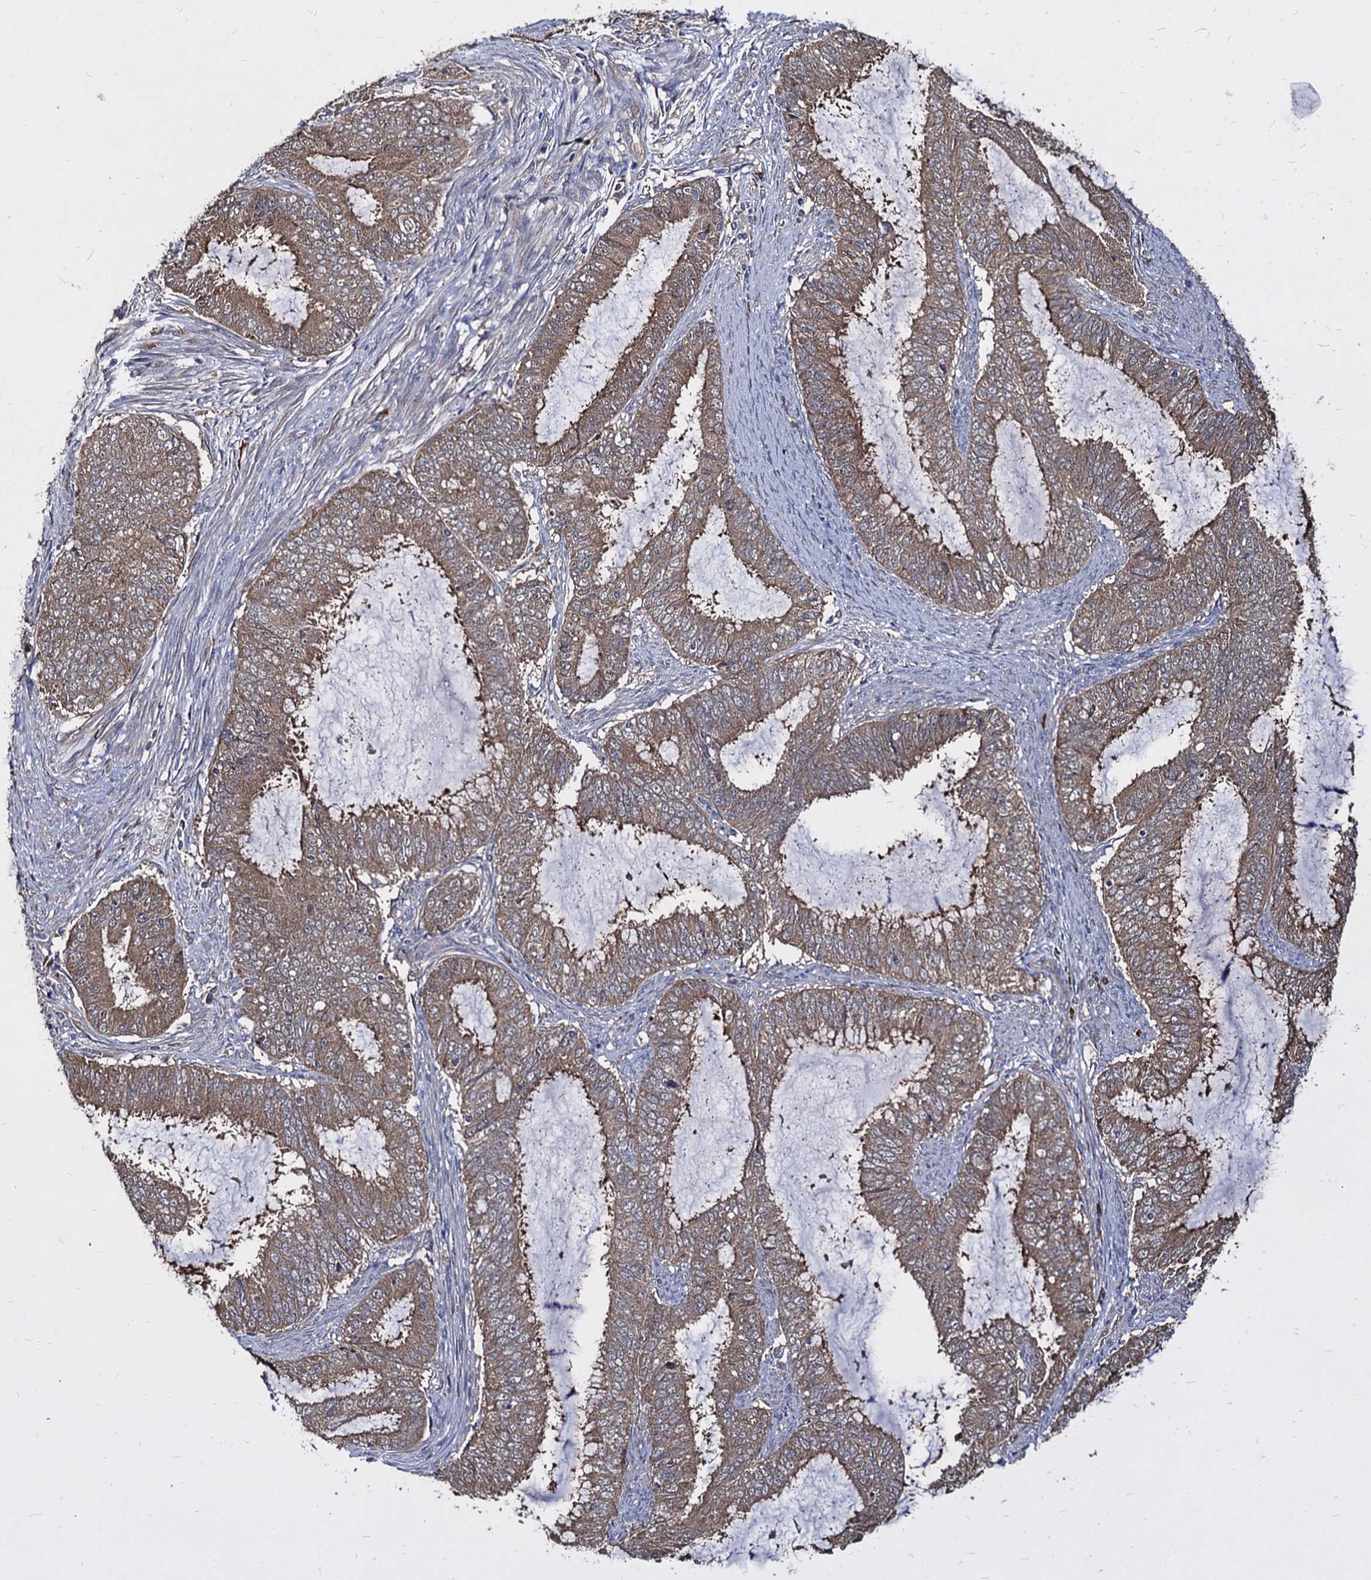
{"staining": {"intensity": "moderate", "quantity": ">75%", "location": "cytoplasmic/membranous"}, "tissue": "endometrial cancer", "cell_type": "Tumor cells", "image_type": "cancer", "snomed": [{"axis": "morphology", "description": "Adenocarcinoma, NOS"}, {"axis": "topography", "description": "Endometrium"}], "caption": "Immunohistochemical staining of endometrial cancer (adenocarcinoma) displays medium levels of moderate cytoplasmic/membranous staining in approximately >75% of tumor cells.", "gene": "NME1", "patient": {"sex": "female", "age": 51}}